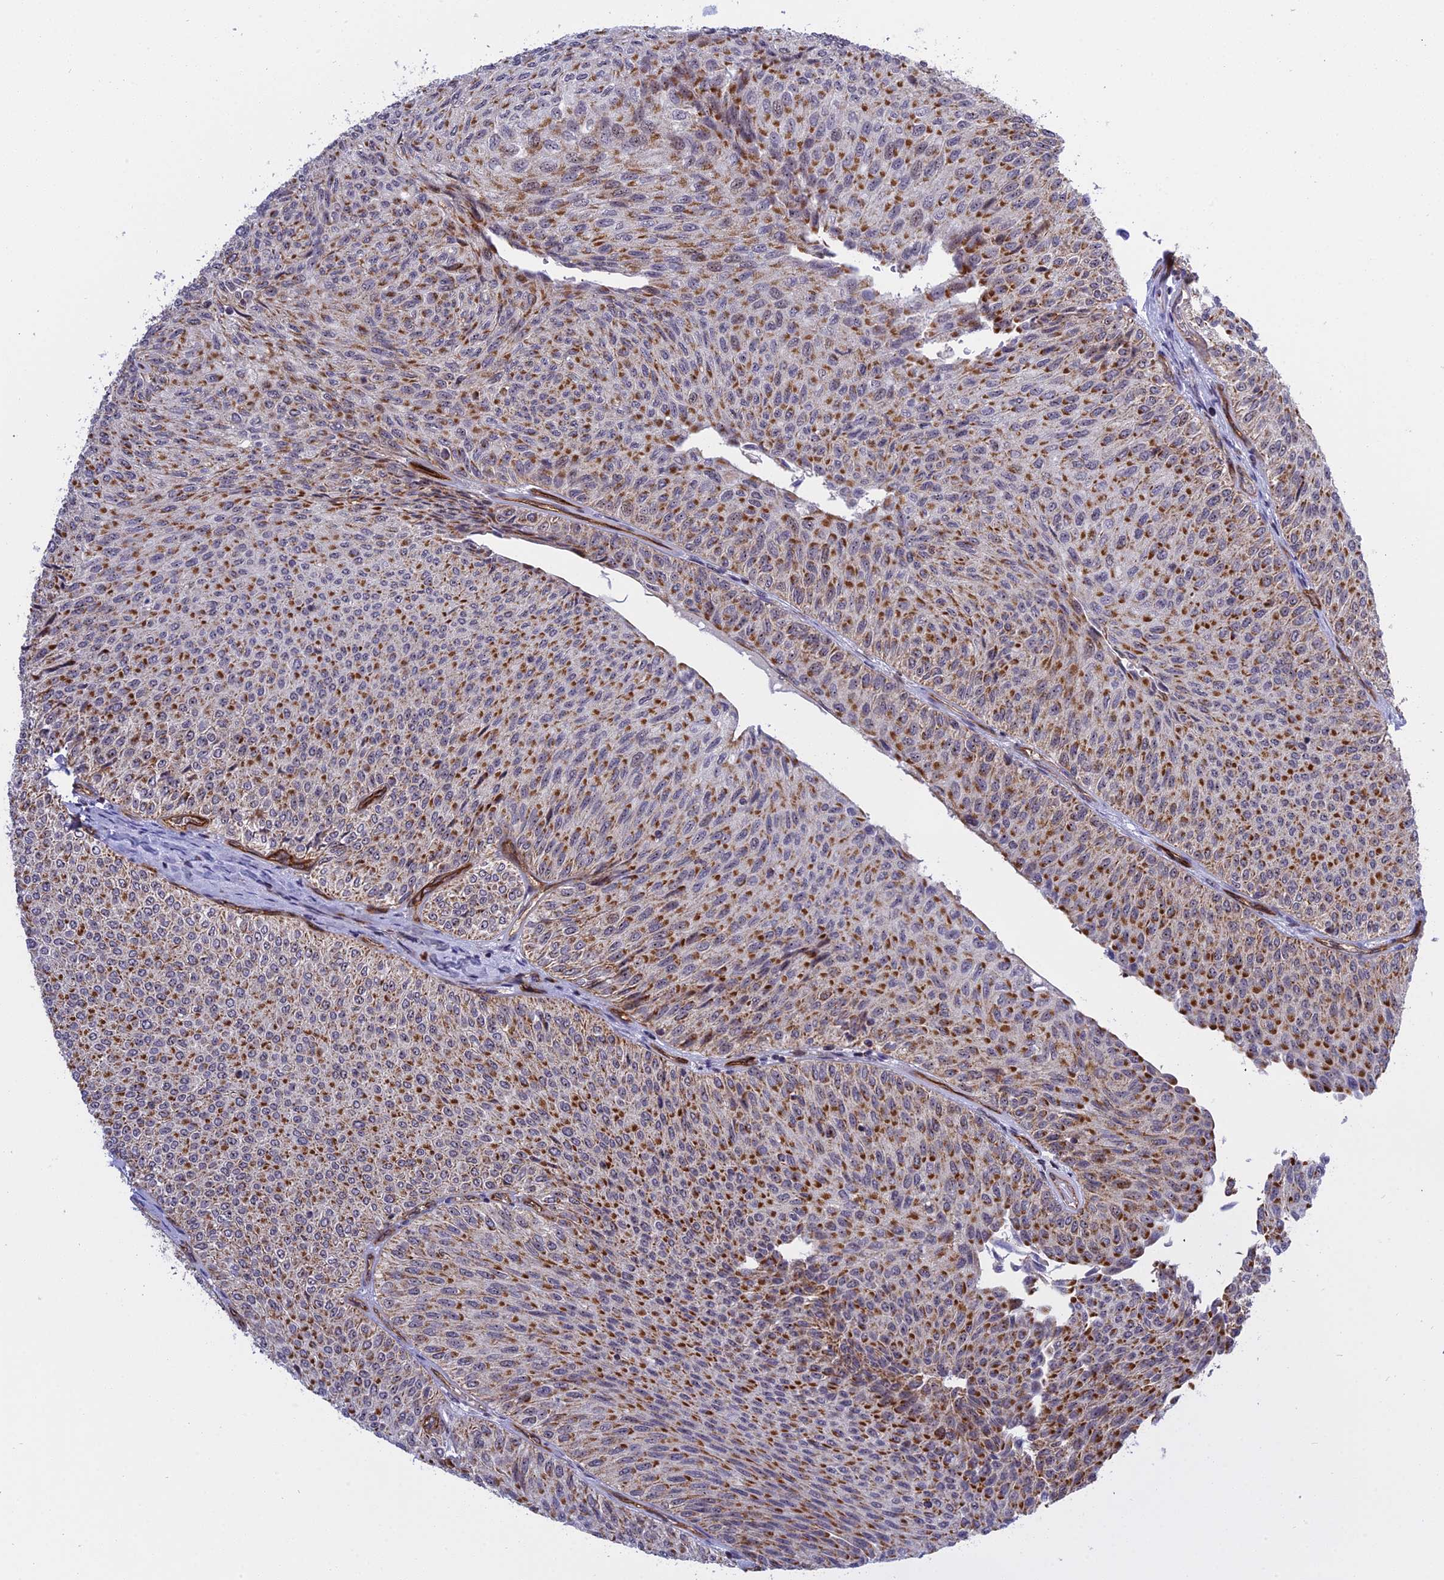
{"staining": {"intensity": "moderate", "quantity": ">75%", "location": "cytoplasmic/membranous"}, "tissue": "urothelial cancer", "cell_type": "Tumor cells", "image_type": "cancer", "snomed": [{"axis": "morphology", "description": "Urothelial carcinoma, Low grade"}, {"axis": "topography", "description": "Urinary bladder"}], "caption": "Immunohistochemistry (IHC) photomicrograph of neoplastic tissue: human urothelial cancer stained using immunohistochemistry (IHC) exhibits medium levels of moderate protein expression localized specifically in the cytoplasmic/membranous of tumor cells, appearing as a cytoplasmic/membranous brown color.", "gene": "MPND", "patient": {"sex": "male", "age": 78}}